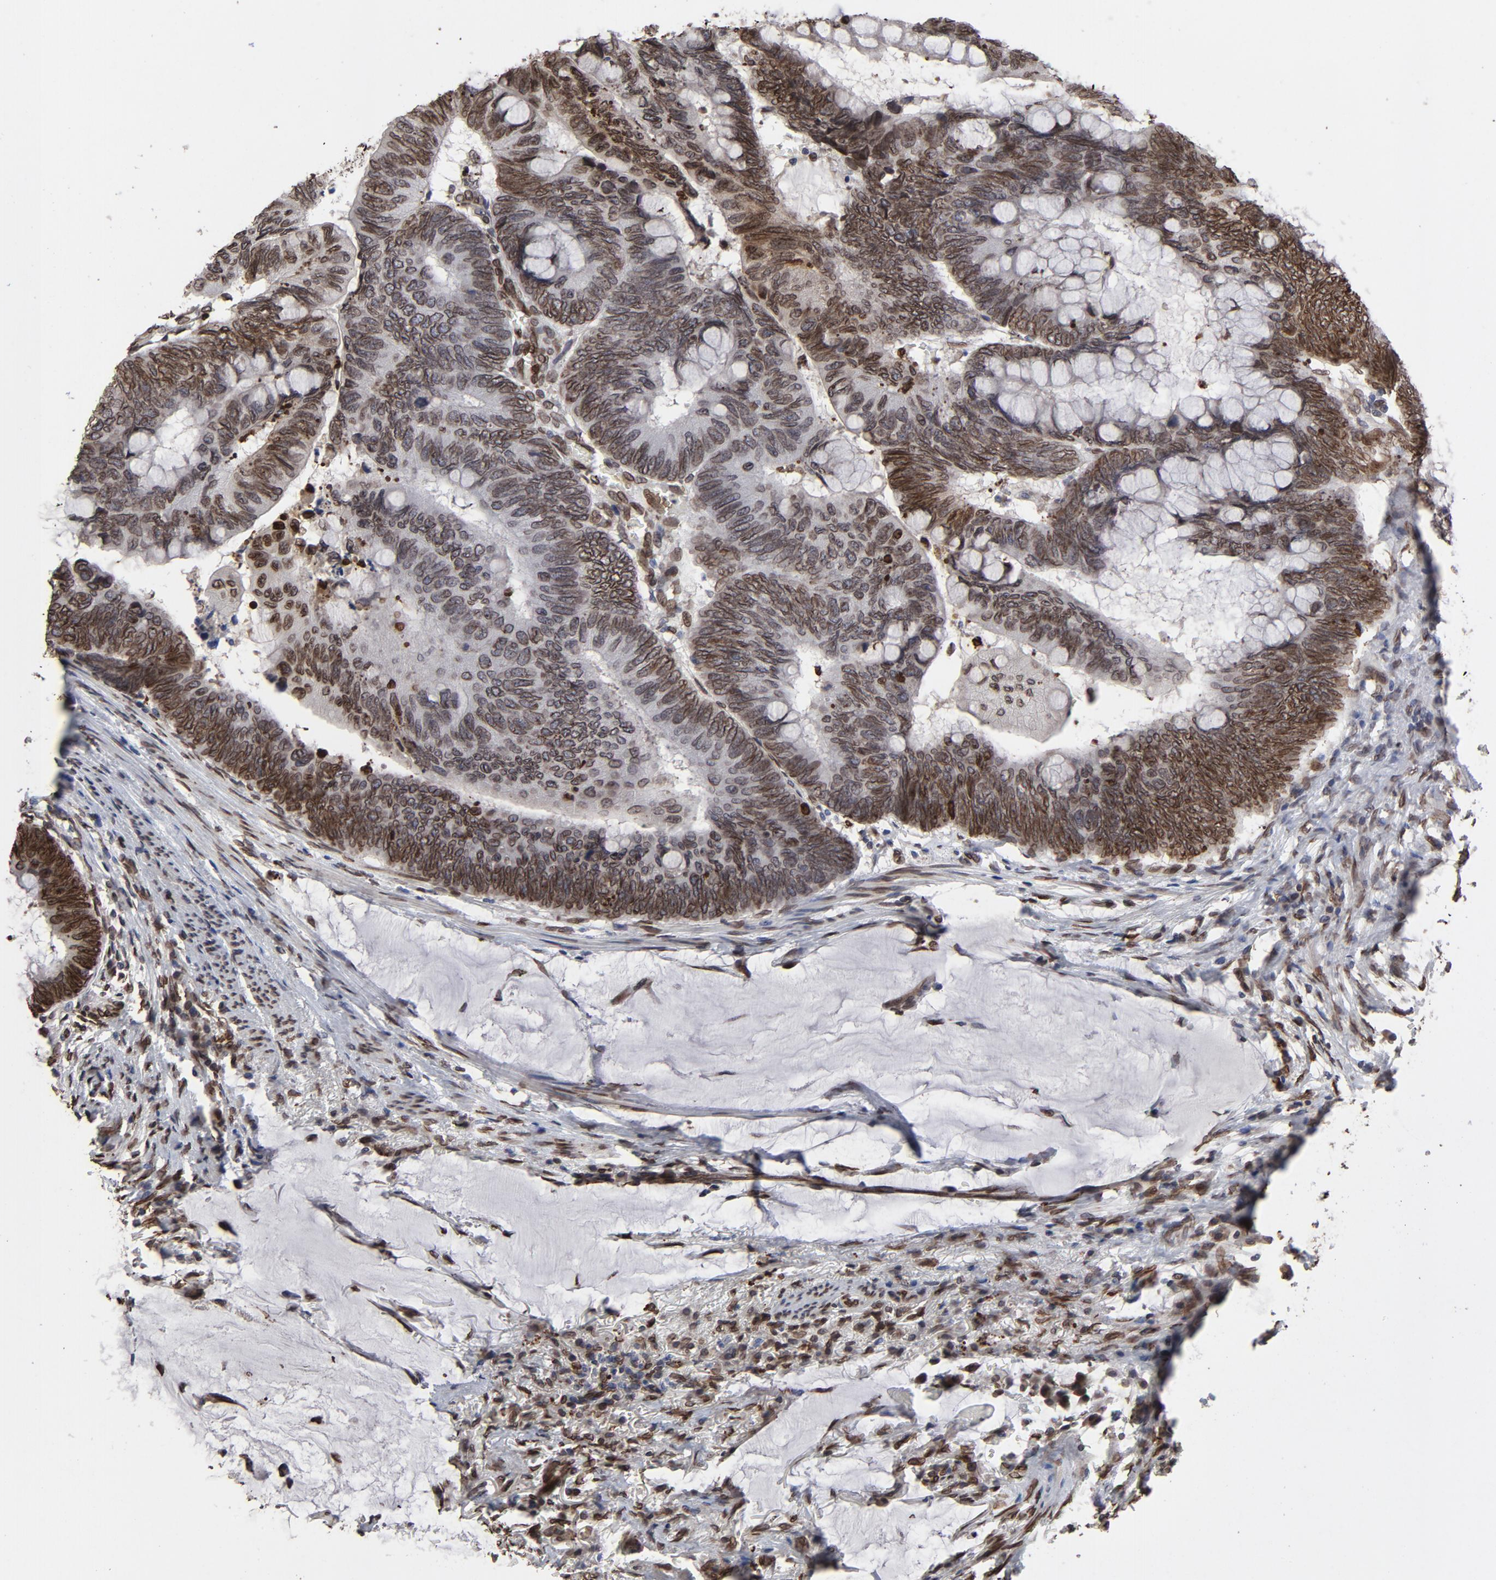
{"staining": {"intensity": "moderate", "quantity": ">75%", "location": "cytoplasmic/membranous,nuclear"}, "tissue": "colorectal cancer", "cell_type": "Tumor cells", "image_type": "cancer", "snomed": [{"axis": "morphology", "description": "Normal tissue, NOS"}, {"axis": "morphology", "description": "Adenocarcinoma, NOS"}, {"axis": "topography", "description": "Rectum"}, {"axis": "topography", "description": "Peripheral nerve tissue"}], "caption": "A brown stain shows moderate cytoplasmic/membranous and nuclear positivity of a protein in colorectal adenocarcinoma tumor cells. (Brightfield microscopy of DAB IHC at high magnification).", "gene": "LMNA", "patient": {"sex": "male", "age": 92}}